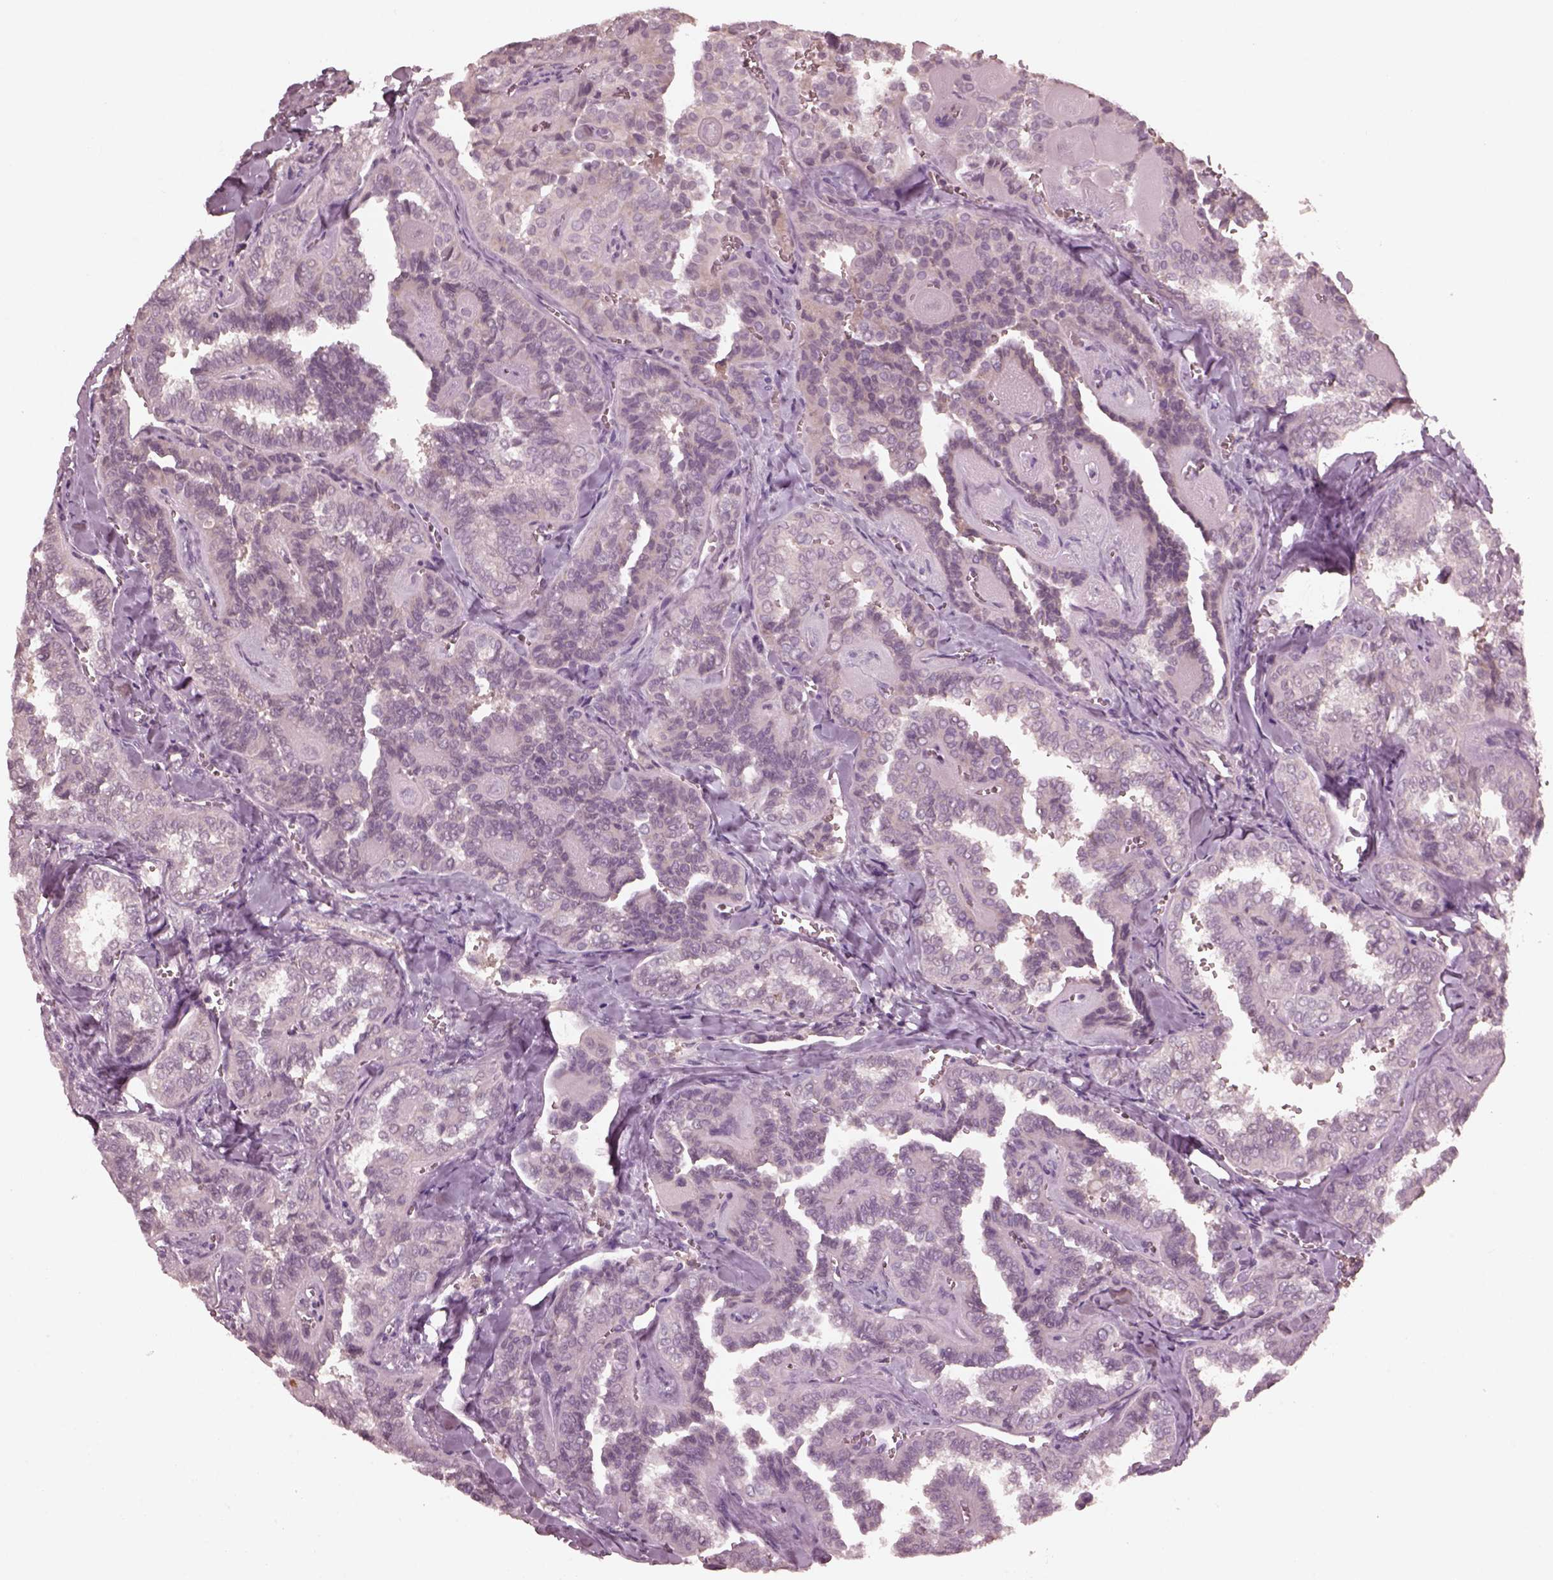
{"staining": {"intensity": "negative", "quantity": "none", "location": "none"}, "tissue": "thyroid cancer", "cell_type": "Tumor cells", "image_type": "cancer", "snomed": [{"axis": "morphology", "description": "Papillary adenocarcinoma, NOS"}, {"axis": "topography", "description": "Thyroid gland"}], "caption": "High magnification brightfield microscopy of thyroid cancer (papillary adenocarcinoma) stained with DAB (3,3'-diaminobenzidine) (brown) and counterstained with hematoxylin (blue): tumor cells show no significant staining. The staining was performed using DAB to visualize the protein expression in brown, while the nuclei were stained in blue with hematoxylin (Magnification: 20x).", "gene": "VWA5B1", "patient": {"sex": "female", "age": 41}}